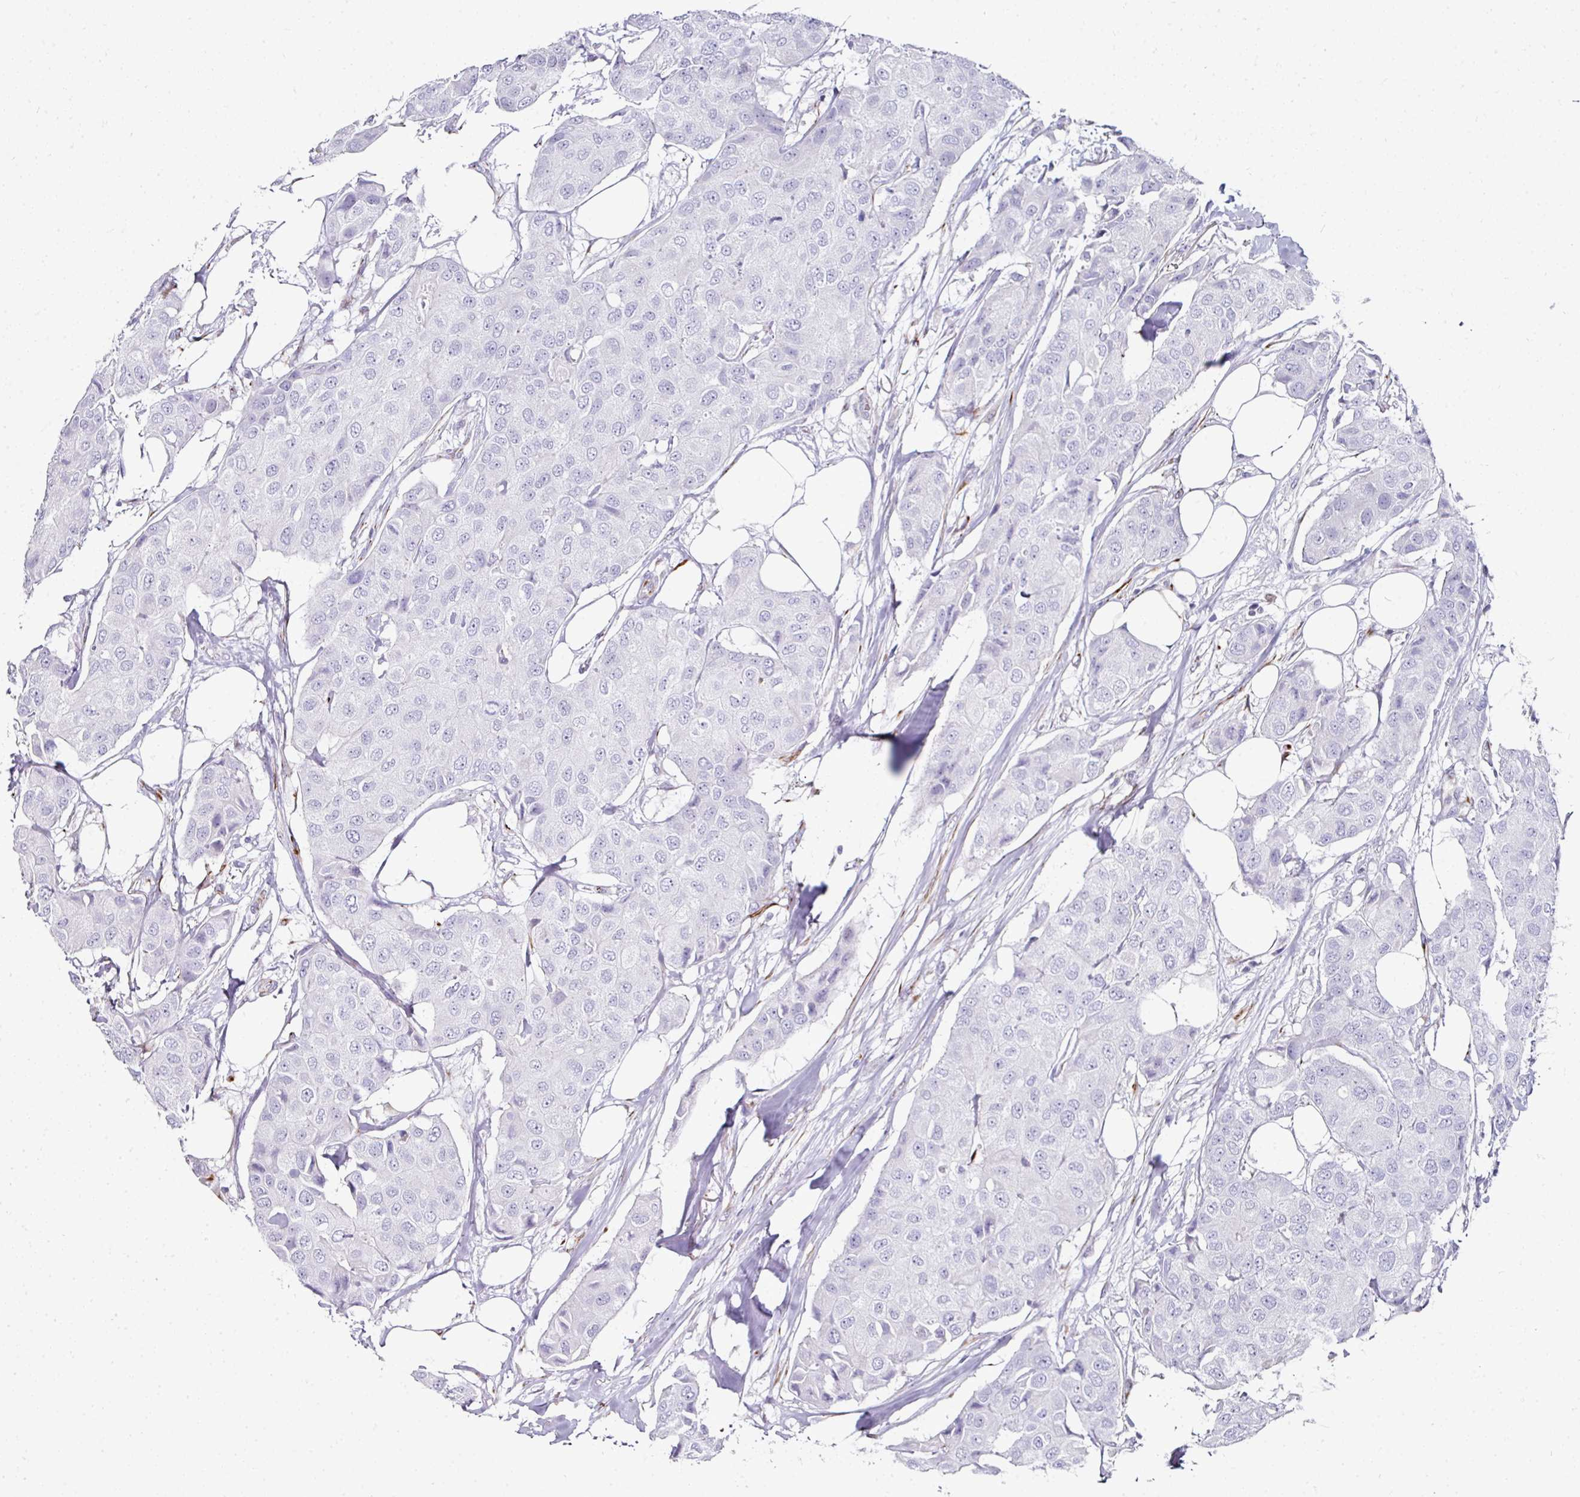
{"staining": {"intensity": "negative", "quantity": "none", "location": "none"}, "tissue": "breast cancer", "cell_type": "Tumor cells", "image_type": "cancer", "snomed": [{"axis": "morphology", "description": "Duct carcinoma"}, {"axis": "topography", "description": "Breast"}], "caption": "Immunohistochemistry (IHC) micrograph of human breast infiltrating ductal carcinoma stained for a protein (brown), which demonstrates no positivity in tumor cells. Brightfield microscopy of IHC stained with DAB (3,3'-diaminobenzidine) (brown) and hematoxylin (blue), captured at high magnification.", "gene": "TMPRSS9", "patient": {"sex": "female", "age": 80}}